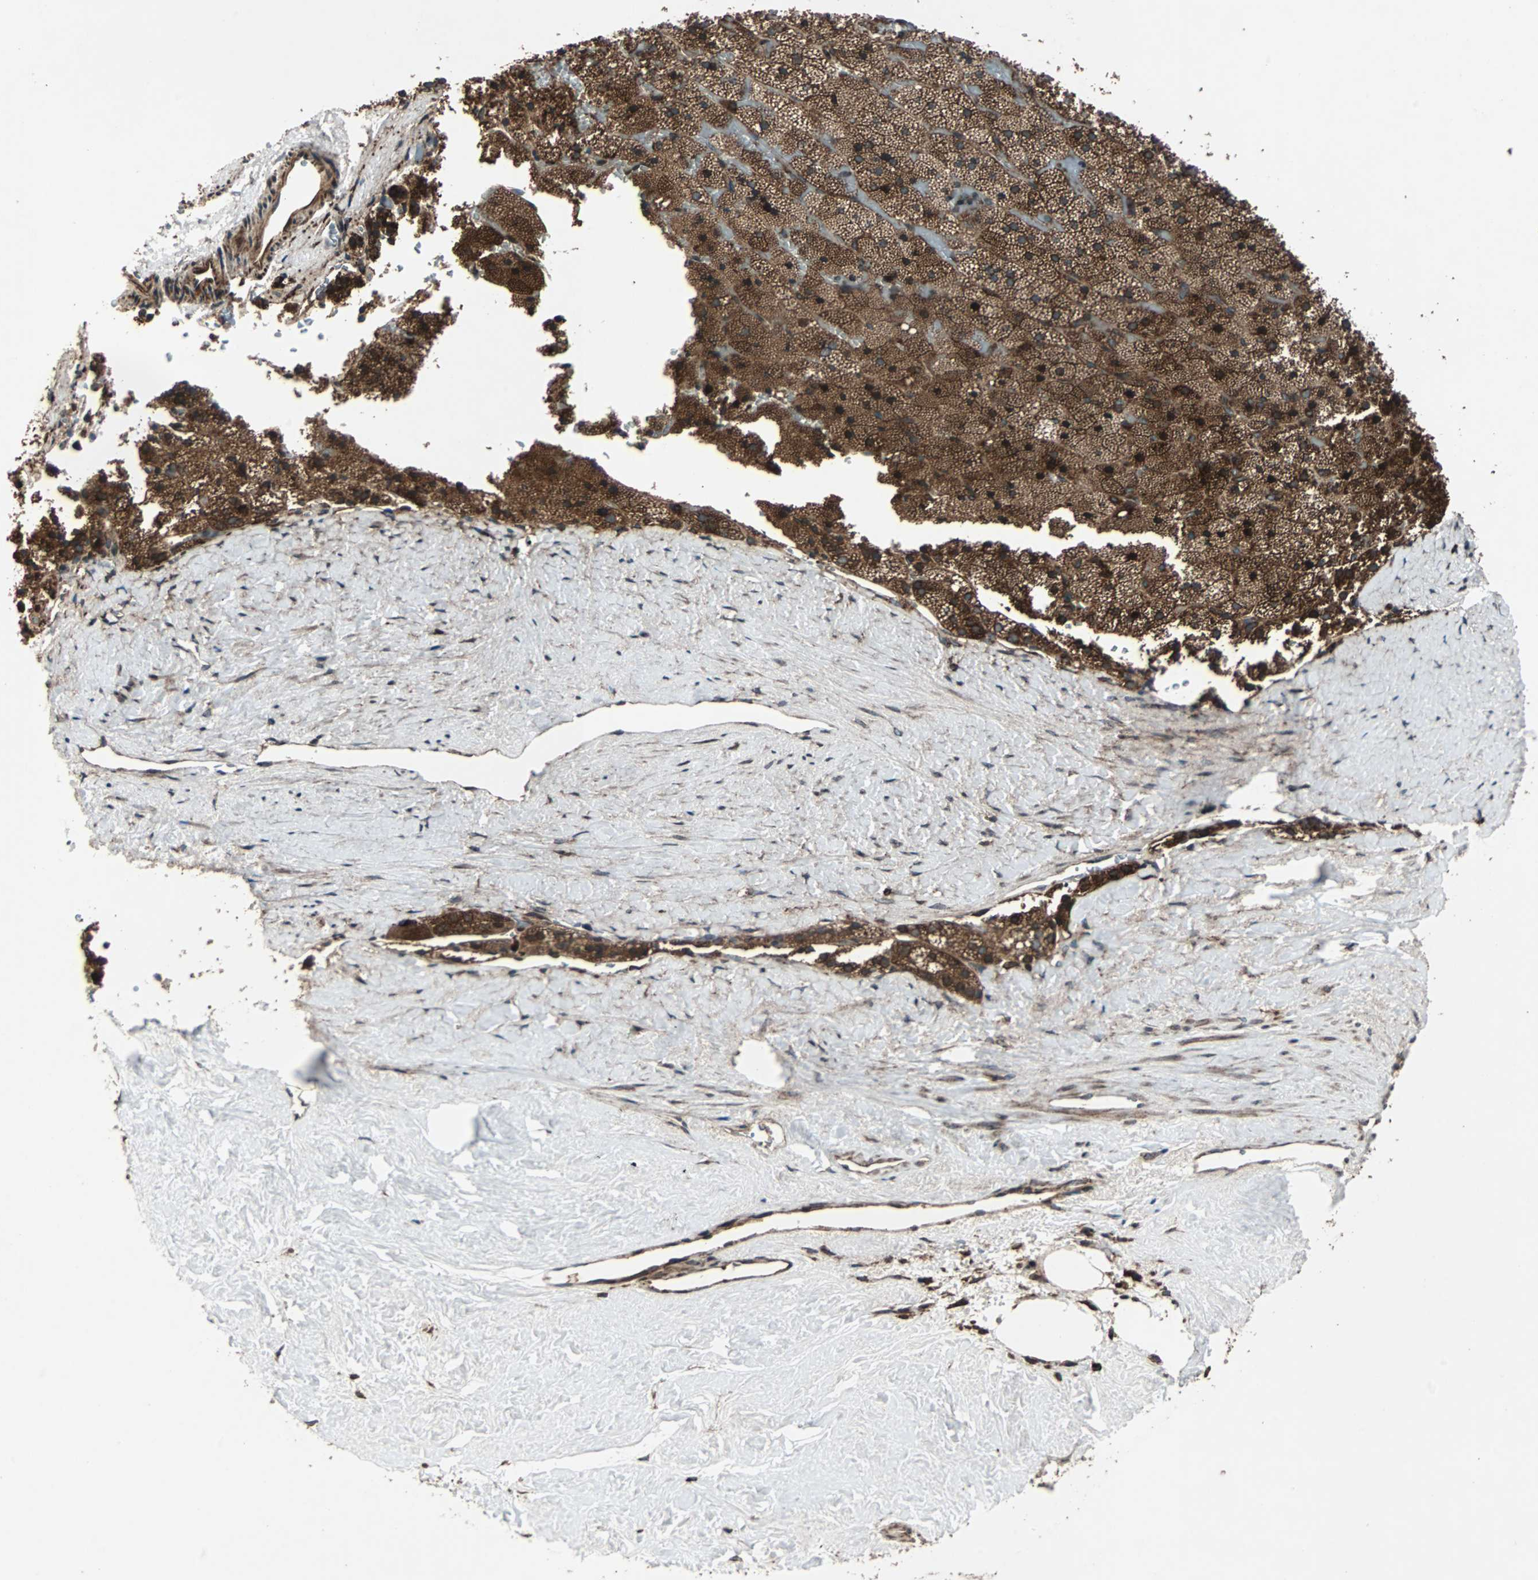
{"staining": {"intensity": "strong", "quantity": ">75%", "location": "cytoplasmic/membranous"}, "tissue": "adrenal gland", "cell_type": "Glandular cells", "image_type": "normal", "snomed": [{"axis": "morphology", "description": "Normal tissue, NOS"}, {"axis": "topography", "description": "Adrenal gland"}], "caption": "The micrograph shows staining of benign adrenal gland, revealing strong cytoplasmic/membranous protein positivity (brown color) within glandular cells.", "gene": "RAB7A", "patient": {"sex": "male", "age": 35}}